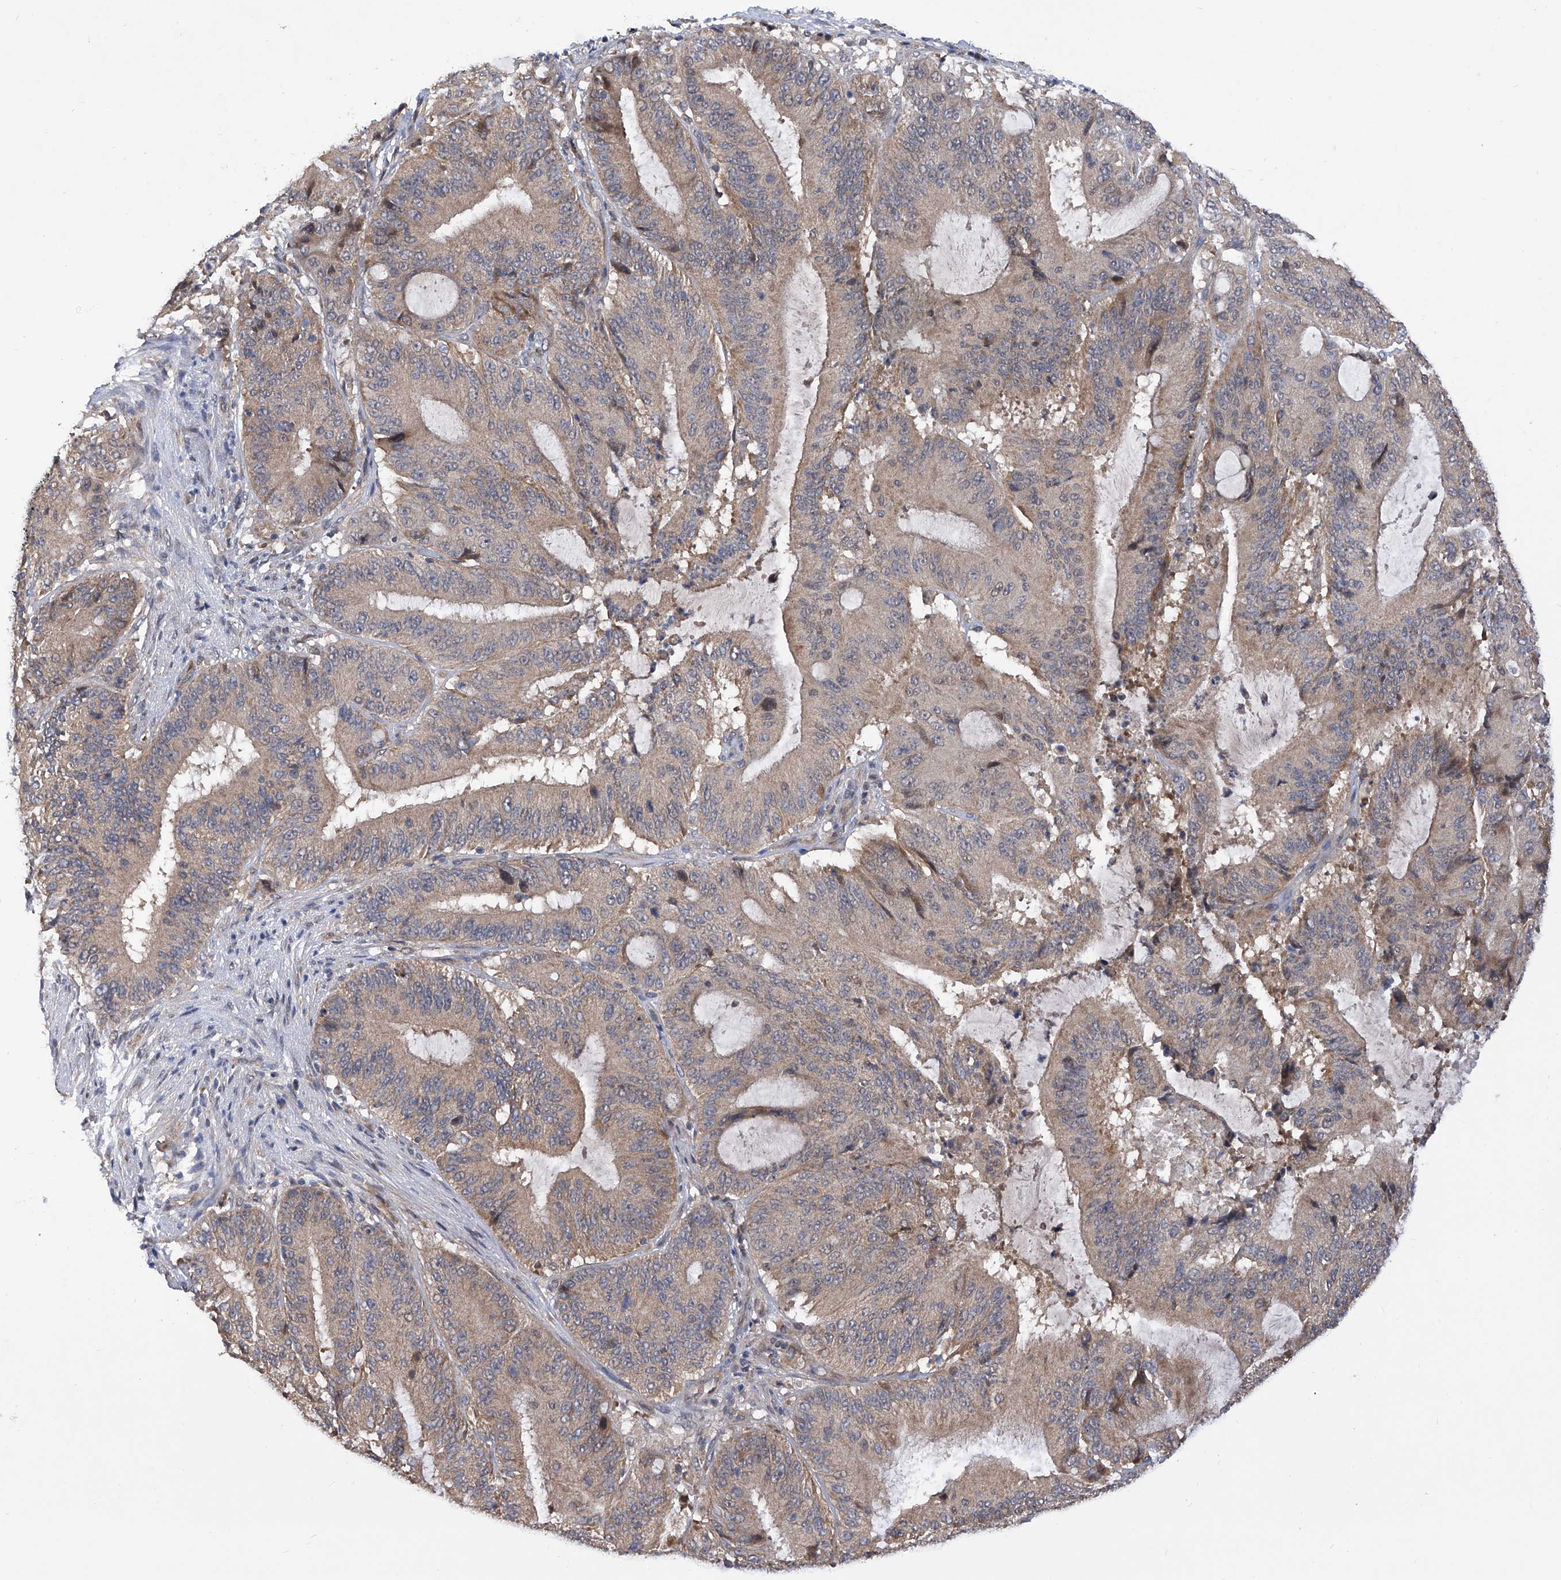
{"staining": {"intensity": "weak", "quantity": ">75%", "location": "cytoplasmic/membranous"}, "tissue": "liver cancer", "cell_type": "Tumor cells", "image_type": "cancer", "snomed": [{"axis": "morphology", "description": "Normal tissue, NOS"}, {"axis": "morphology", "description": "Cholangiocarcinoma"}, {"axis": "topography", "description": "Liver"}, {"axis": "topography", "description": "Peripheral nerve tissue"}], "caption": "Immunohistochemistry of liver cancer (cholangiocarcinoma) reveals low levels of weak cytoplasmic/membranous staining in about >75% of tumor cells.", "gene": "USP45", "patient": {"sex": "female", "age": 73}}